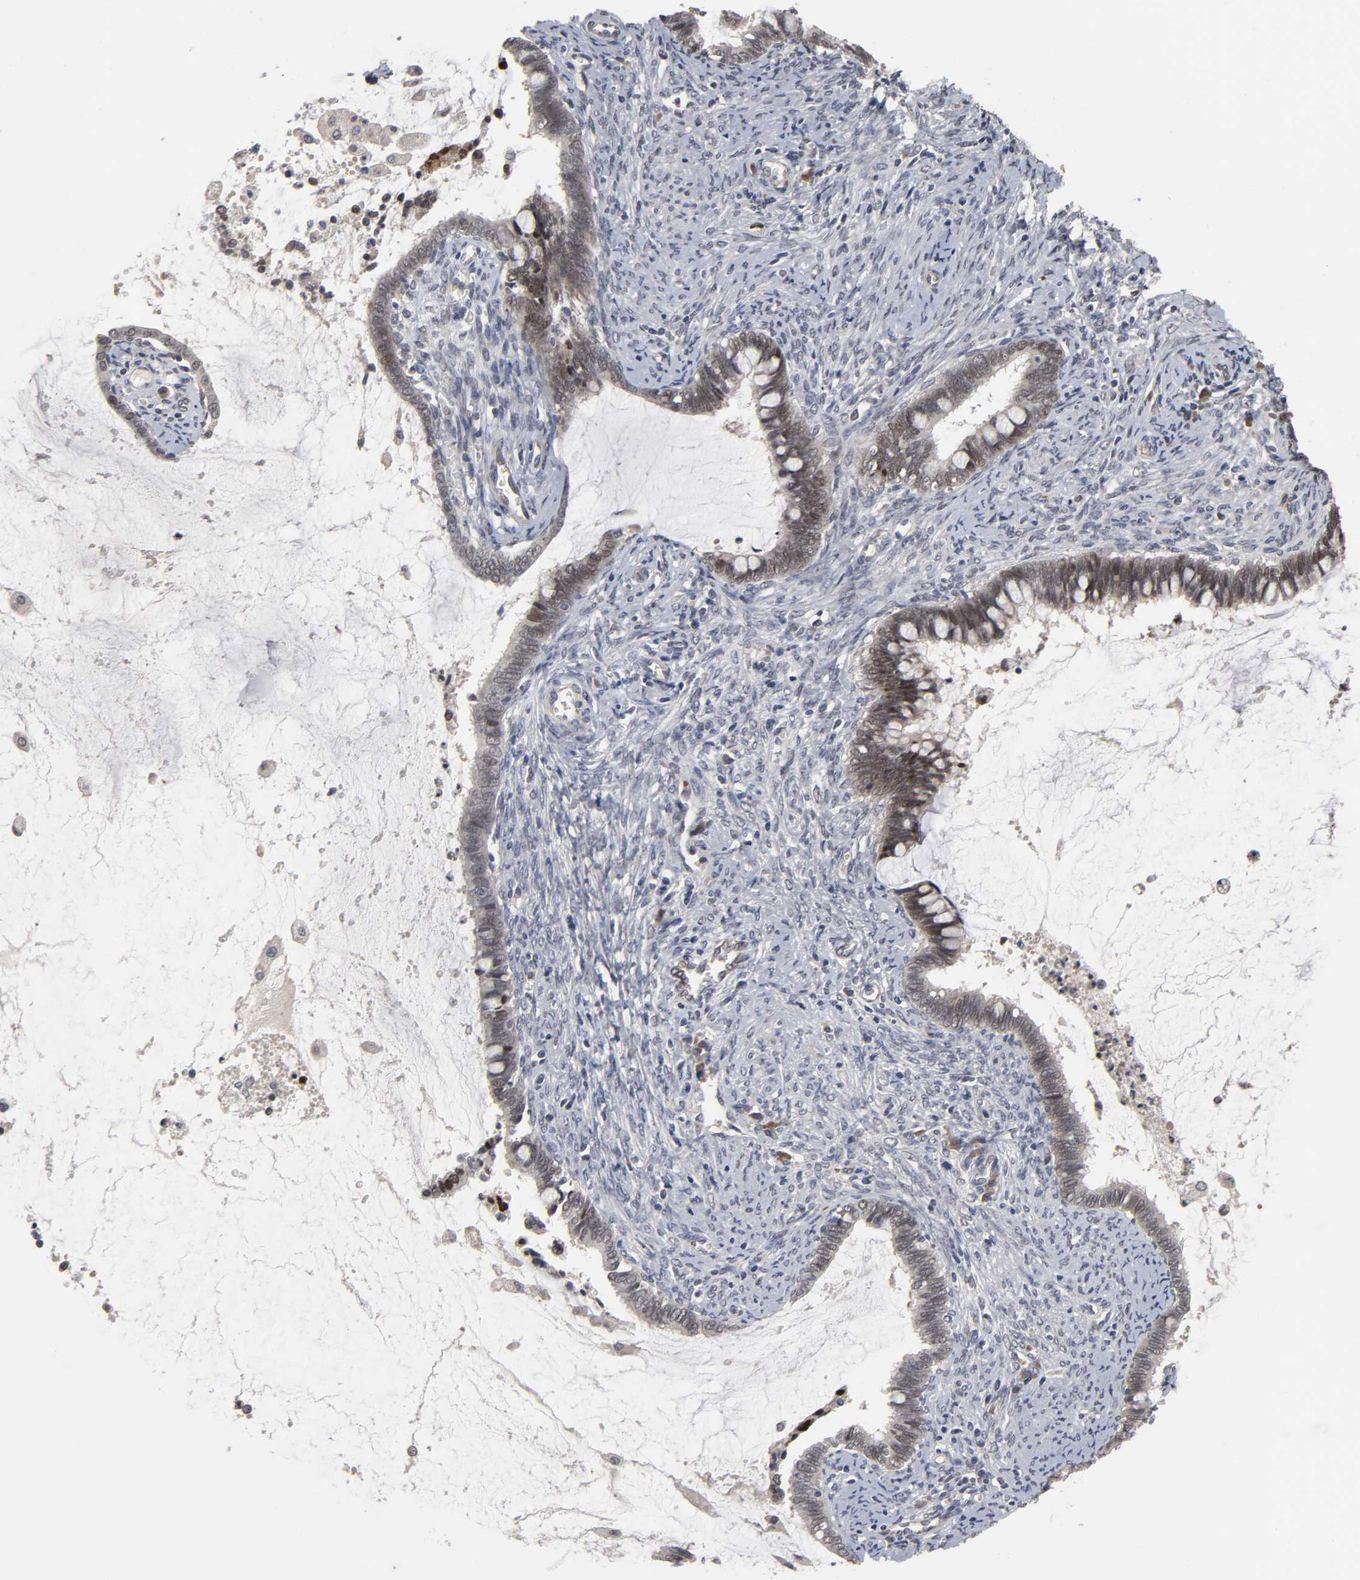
{"staining": {"intensity": "moderate", "quantity": "25%-75%", "location": "cytoplasmic/membranous,nuclear"}, "tissue": "cervical cancer", "cell_type": "Tumor cells", "image_type": "cancer", "snomed": [{"axis": "morphology", "description": "Adenocarcinoma, NOS"}, {"axis": "topography", "description": "Cervix"}], "caption": "Brown immunohistochemical staining in human cervical cancer exhibits moderate cytoplasmic/membranous and nuclear staining in about 25%-75% of tumor cells.", "gene": "HNF4A", "patient": {"sex": "female", "age": 44}}